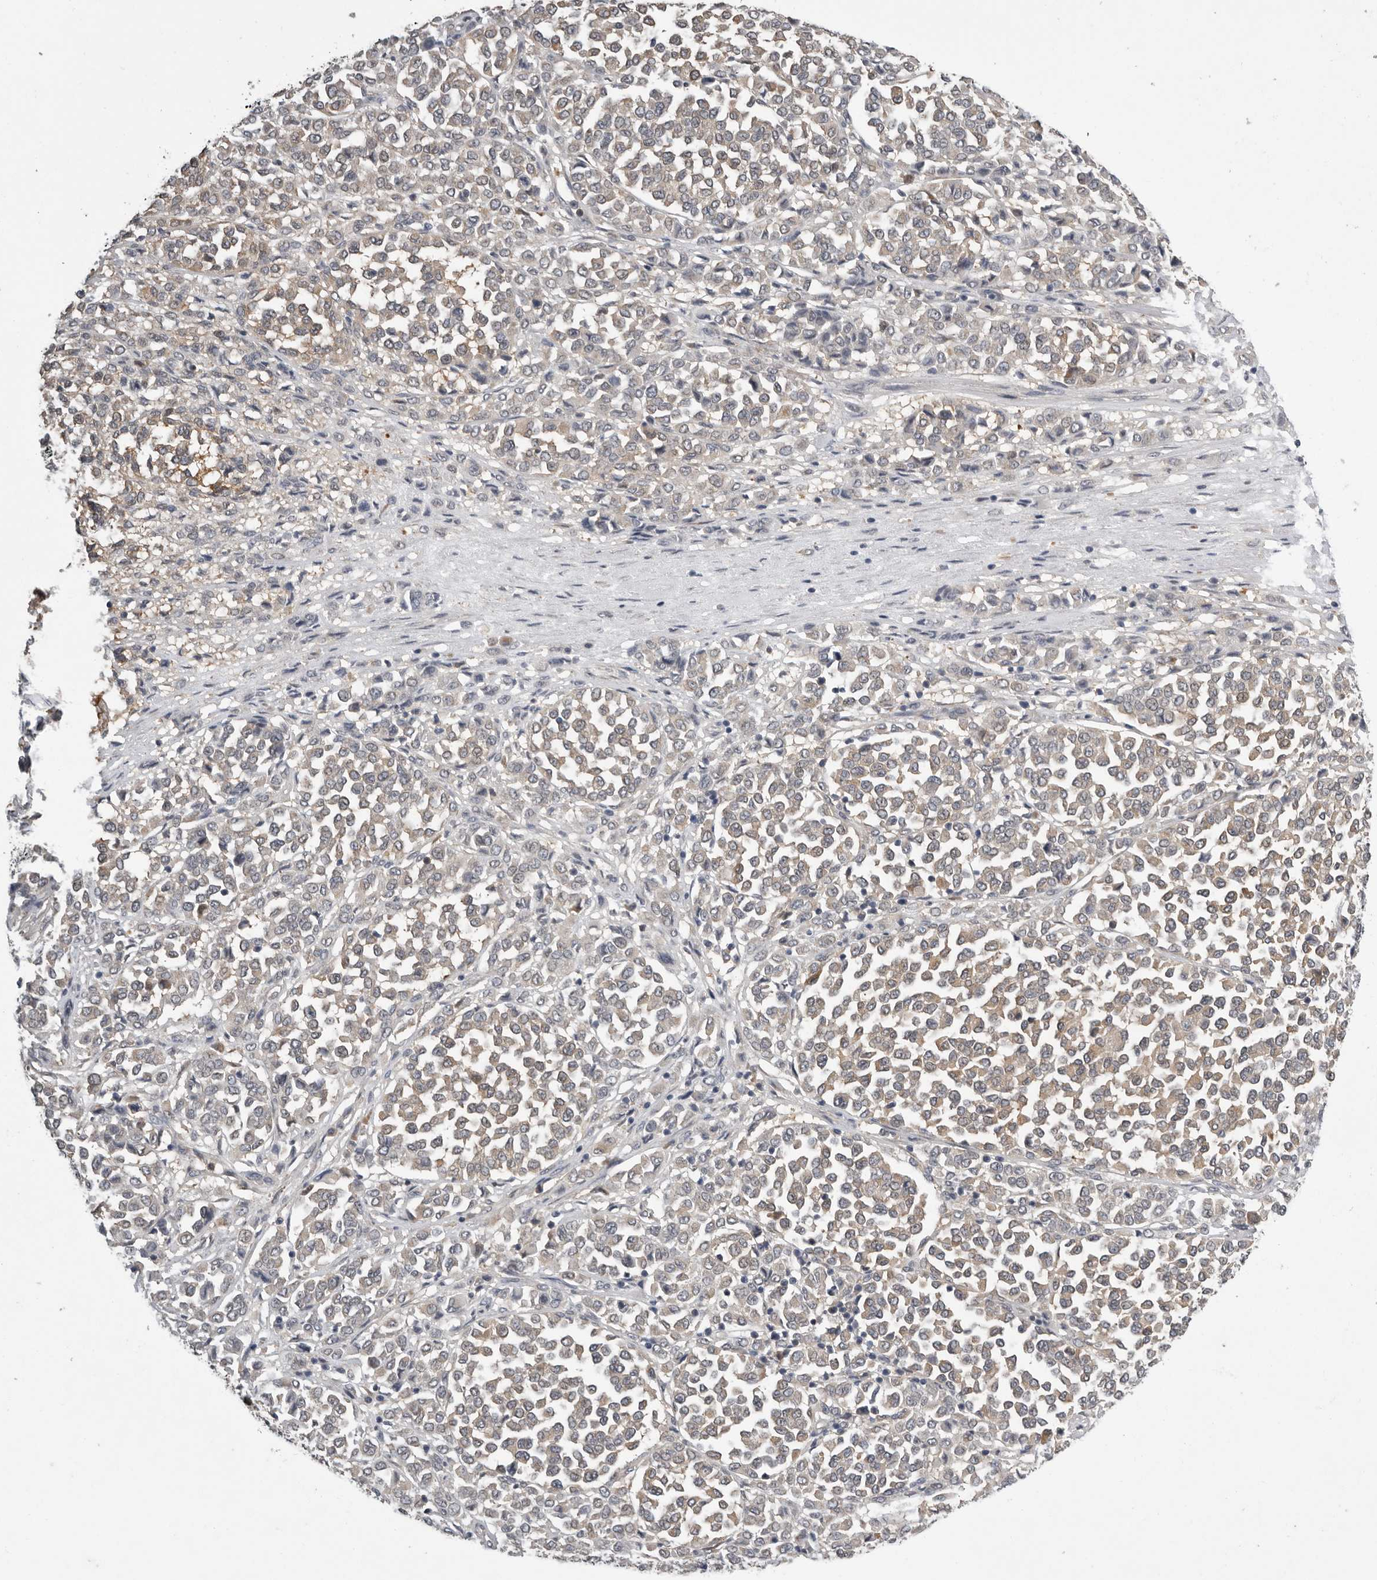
{"staining": {"intensity": "weak", "quantity": ">75%", "location": "cytoplasmic/membranous"}, "tissue": "melanoma", "cell_type": "Tumor cells", "image_type": "cancer", "snomed": [{"axis": "morphology", "description": "Malignant melanoma, Metastatic site"}, {"axis": "topography", "description": "Pancreas"}], "caption": "Protein staining exhibits weak cytoplasmic/membranous staining in approximately >75% of tumor cells in melanoma. (Brightfield microscopy of DAB IHC at high magnification).", "gene": "RALGPS2", "patient": {"sex": "female", "age": 30}}